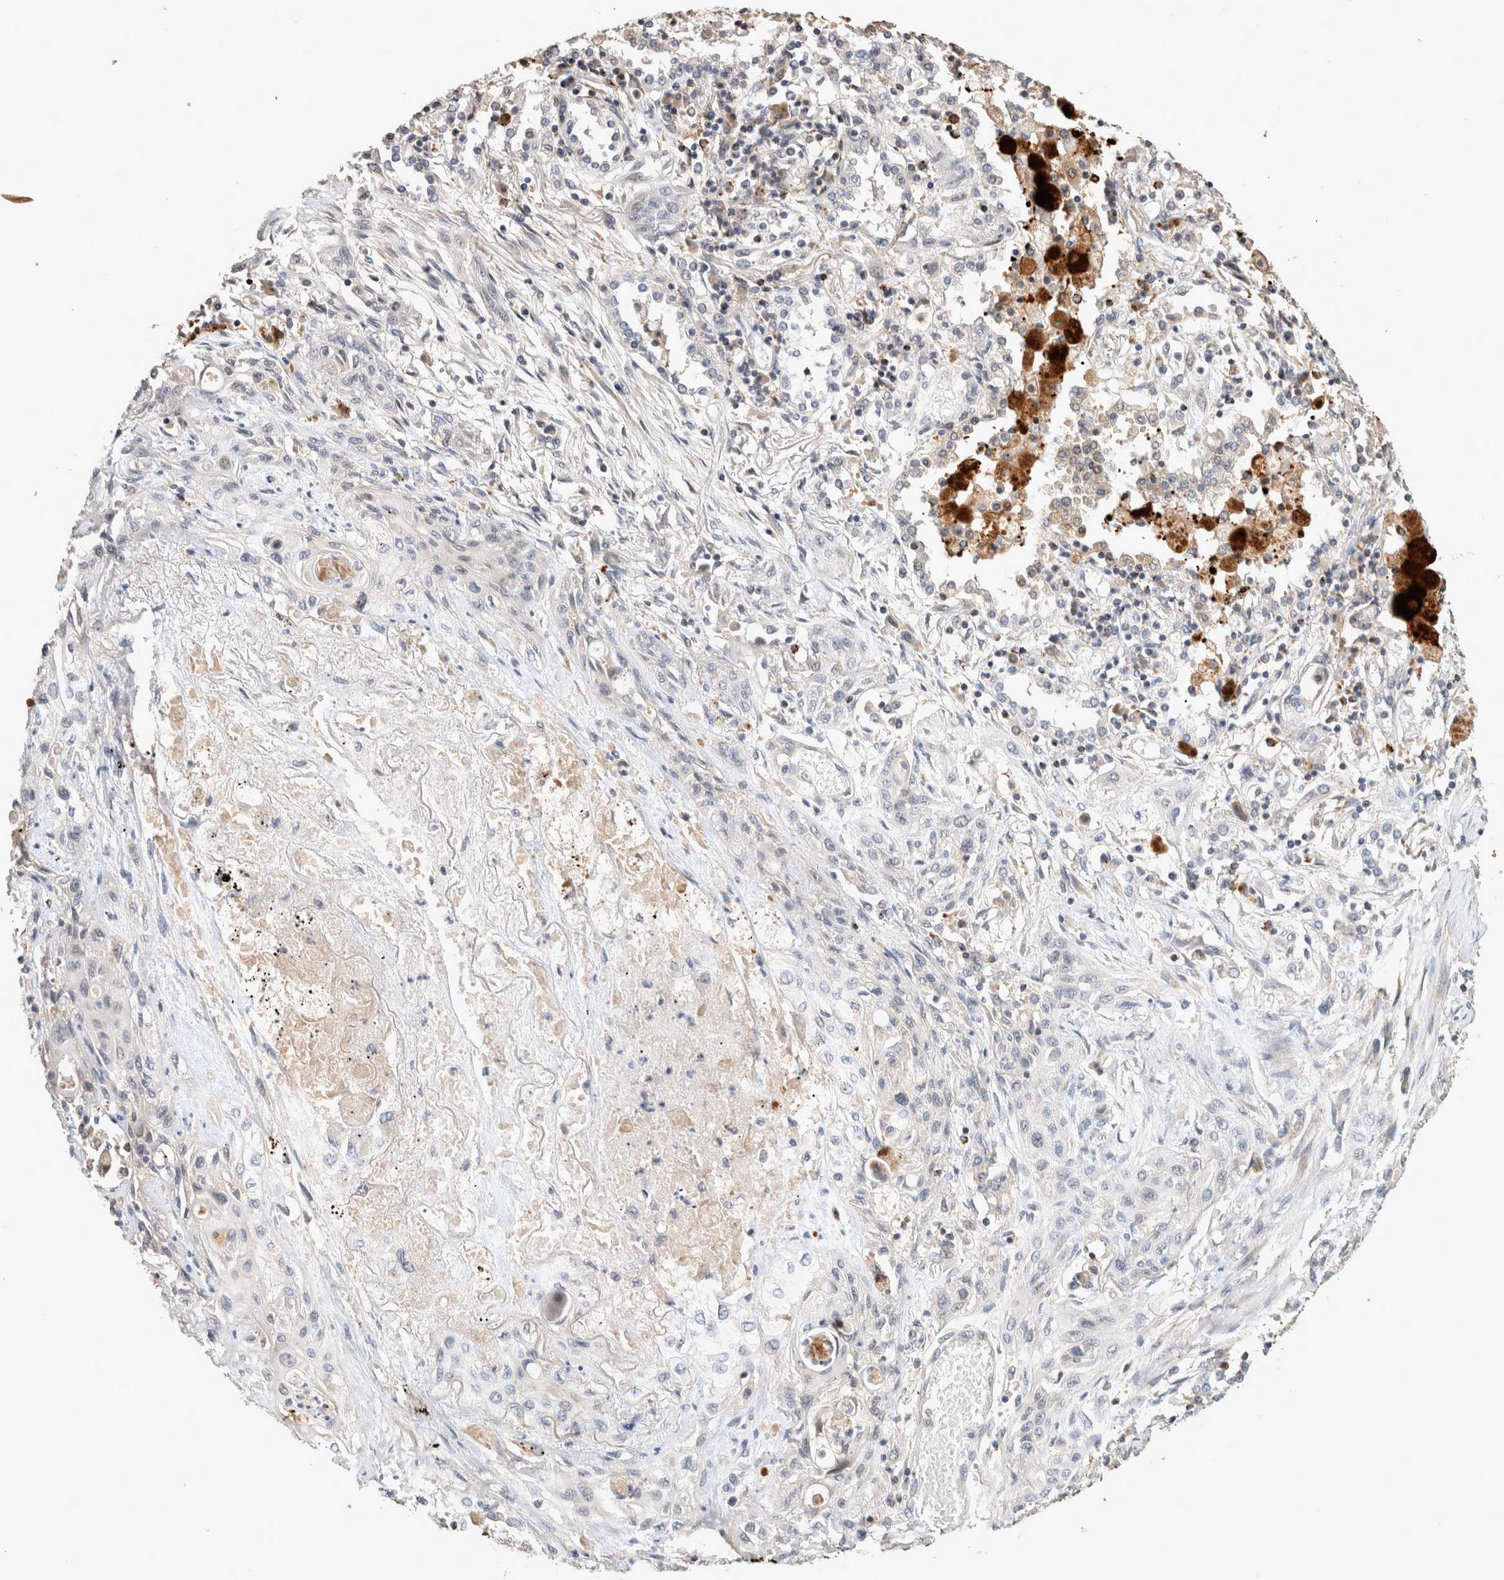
{"staining": {"intensity": "negative", "quantity": "none", "location": "none"}, "tissue": "lung cancer", "cell_type": "Tumor cells", "image_type": "cancer", "snomed": [{"axis": "morphology", "description": "Squamous cell carcinoma, NOS"}, {"axis": "topography", "description": "Lung"}], "caption": "High magnification brightfield microscopy of squamous cell carcinoma (lung) stained with DAB (brown) and counterstained with hematoxylin (blue): tumor cells show no significant positivity.", "gene": "SERAC1", "patient": {"sex": "female", "age": 47}}